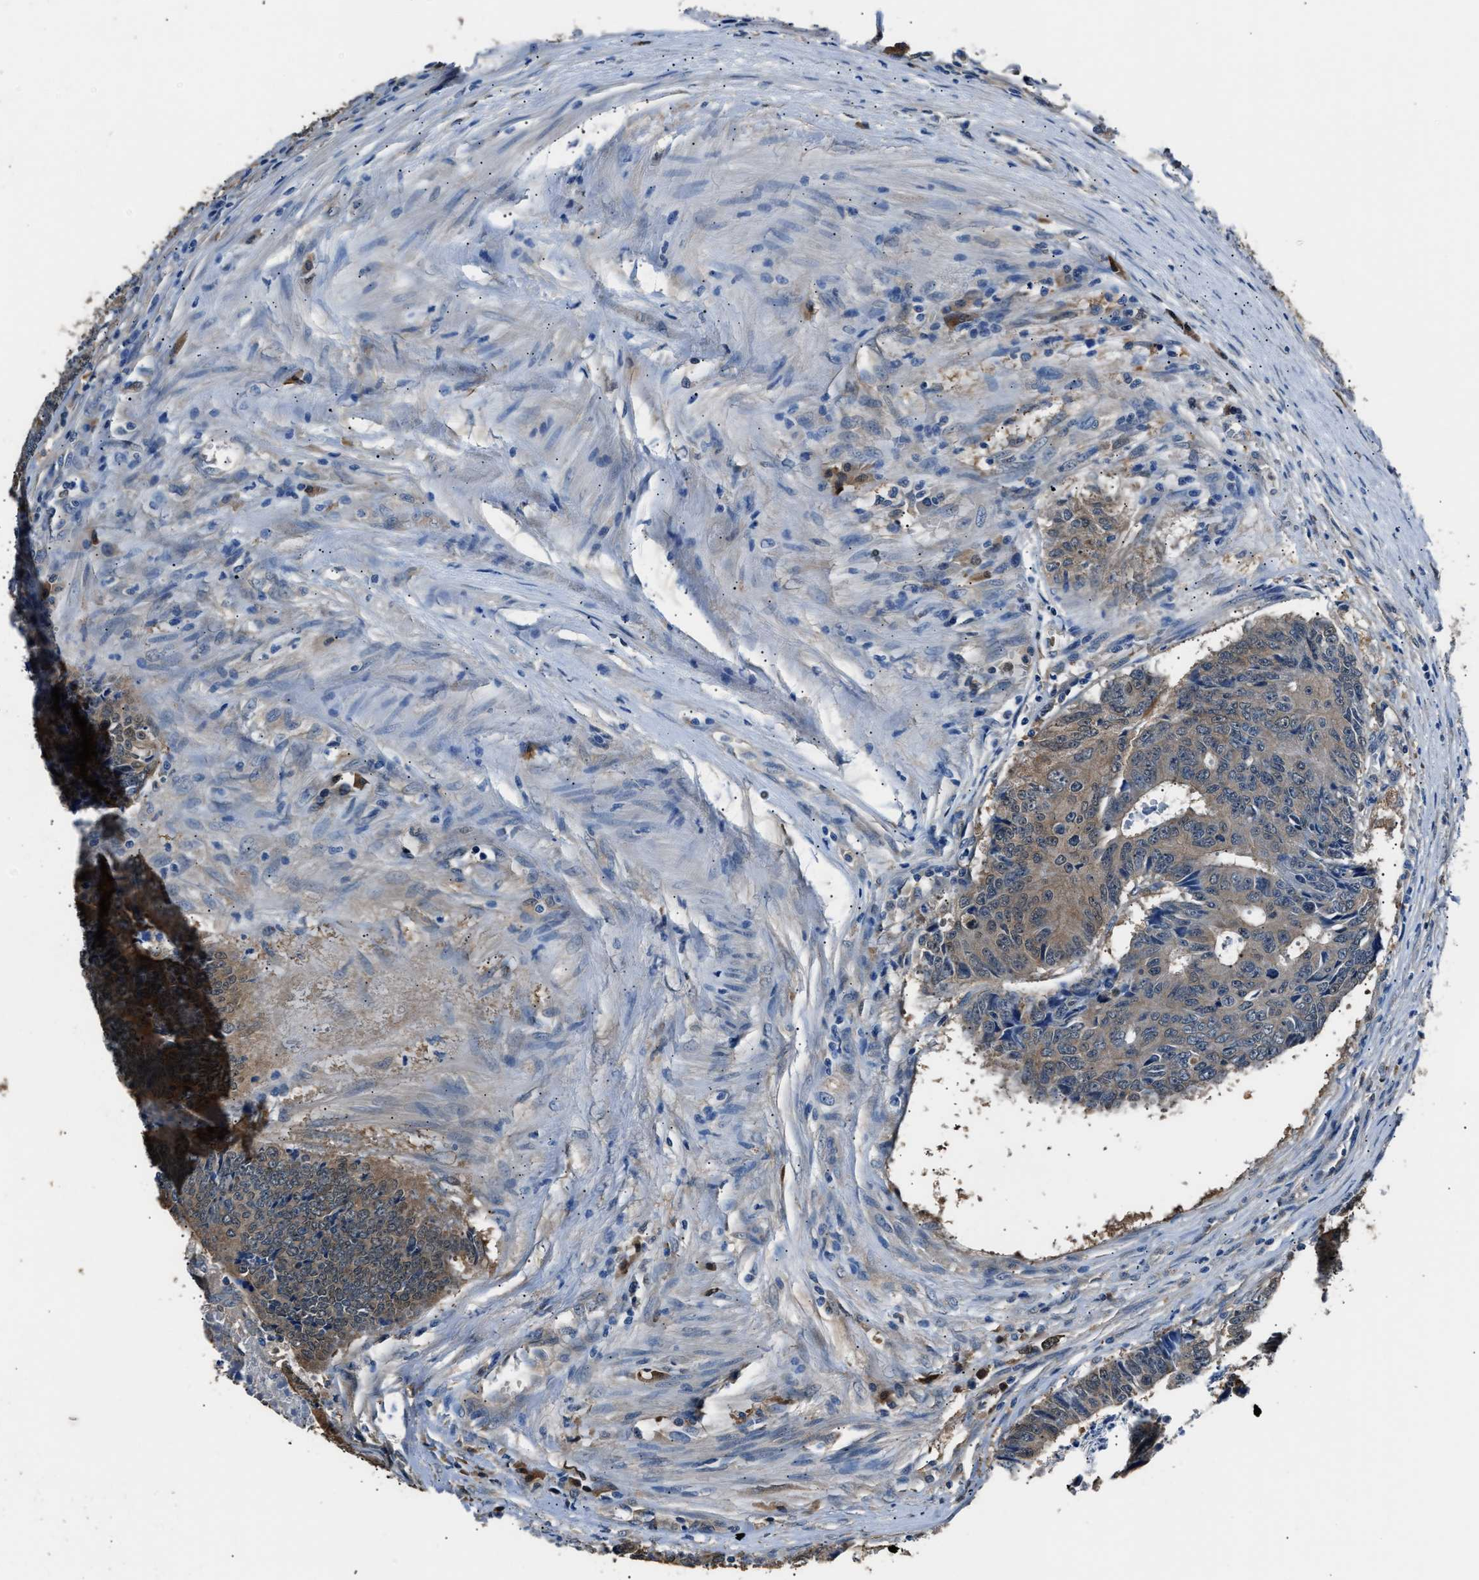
{"staining": {"intensity": "weak", "quantity": ">75%", "location": "cytoplasmic/membranous"}, "tissue": "colorectal cancer", "cell_type": "Tumor cells", "image_type": "cancer", "snomed": [{"axis": "morphology", "description": "Adenocarcinoma, NOS"}, {"axis": "topography", "description": "Rectum"}], "caption": "This is an image of immunohistochemistry staining of colorectal cancer (adenocarcinoma), which shows weak positivity in the cytoplasmic/membranous of tumor cells.", "gene": "GSTP1", "patient": {"sex": "male", "age": 84}}